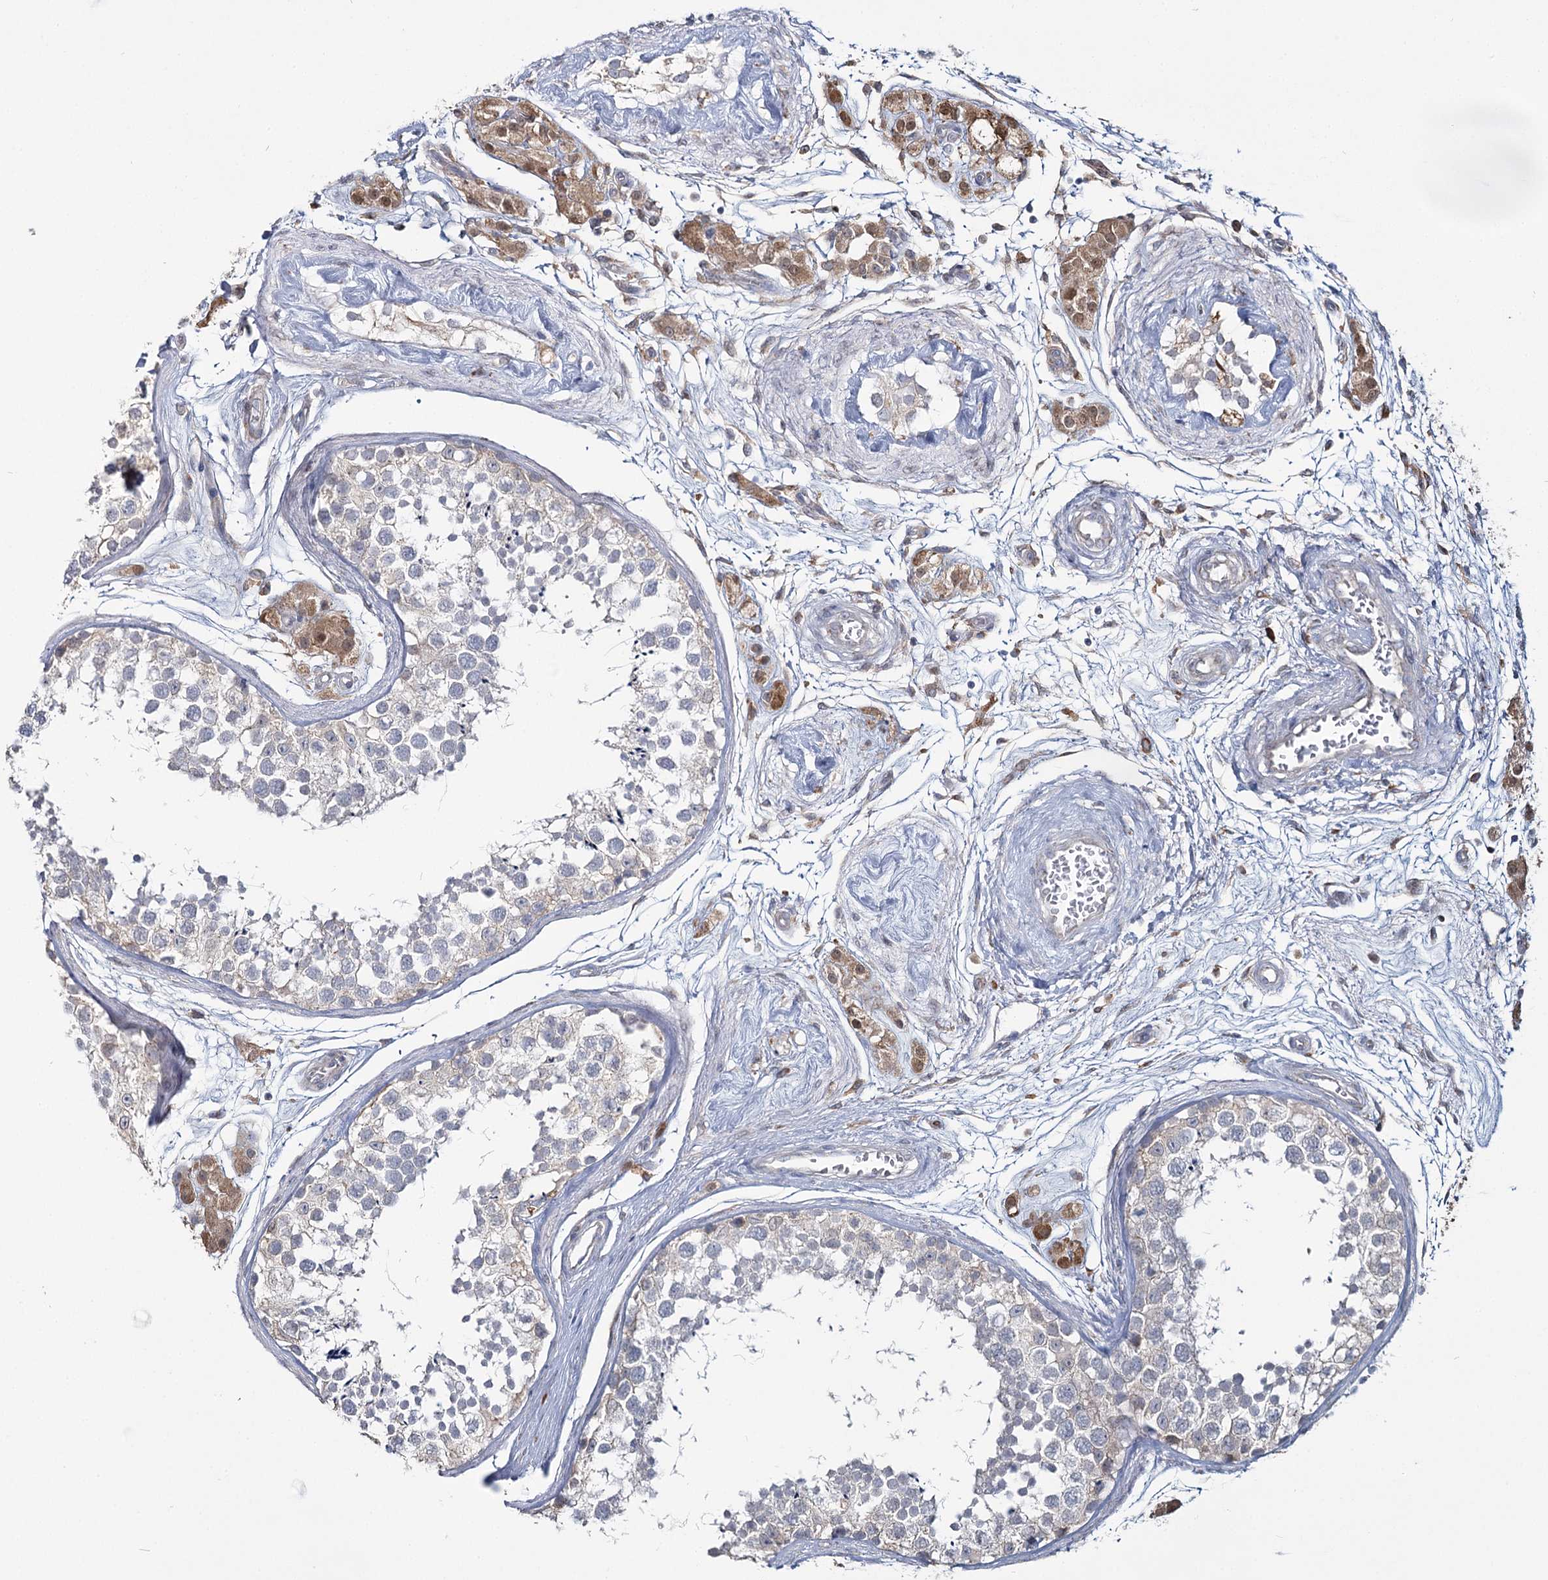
{"staining": {"intensity": "moderate", "quantity": "<25%", "location": "cytoplasmic/membranous"}, "tissue": "testis", "cell_type": "Cells in seminiferous ducts", "image_type": "normal", "snomed": [{"axis": "morphology", "description": "Normal tissue, NOS"}, {"axis": "topography", "description": "Testis"}], "caption": "DAB immunohistochemical staining of unremarkable testis shows moderate cytoplasmic/membranous protein positivity in approximately <25% of cells in seminiferous ducts. (DAB = brown stain, brightfield microscopy at high magnification).", "gene": "ZCCHC9", "patient": {"sex": "male", "age": 56}}